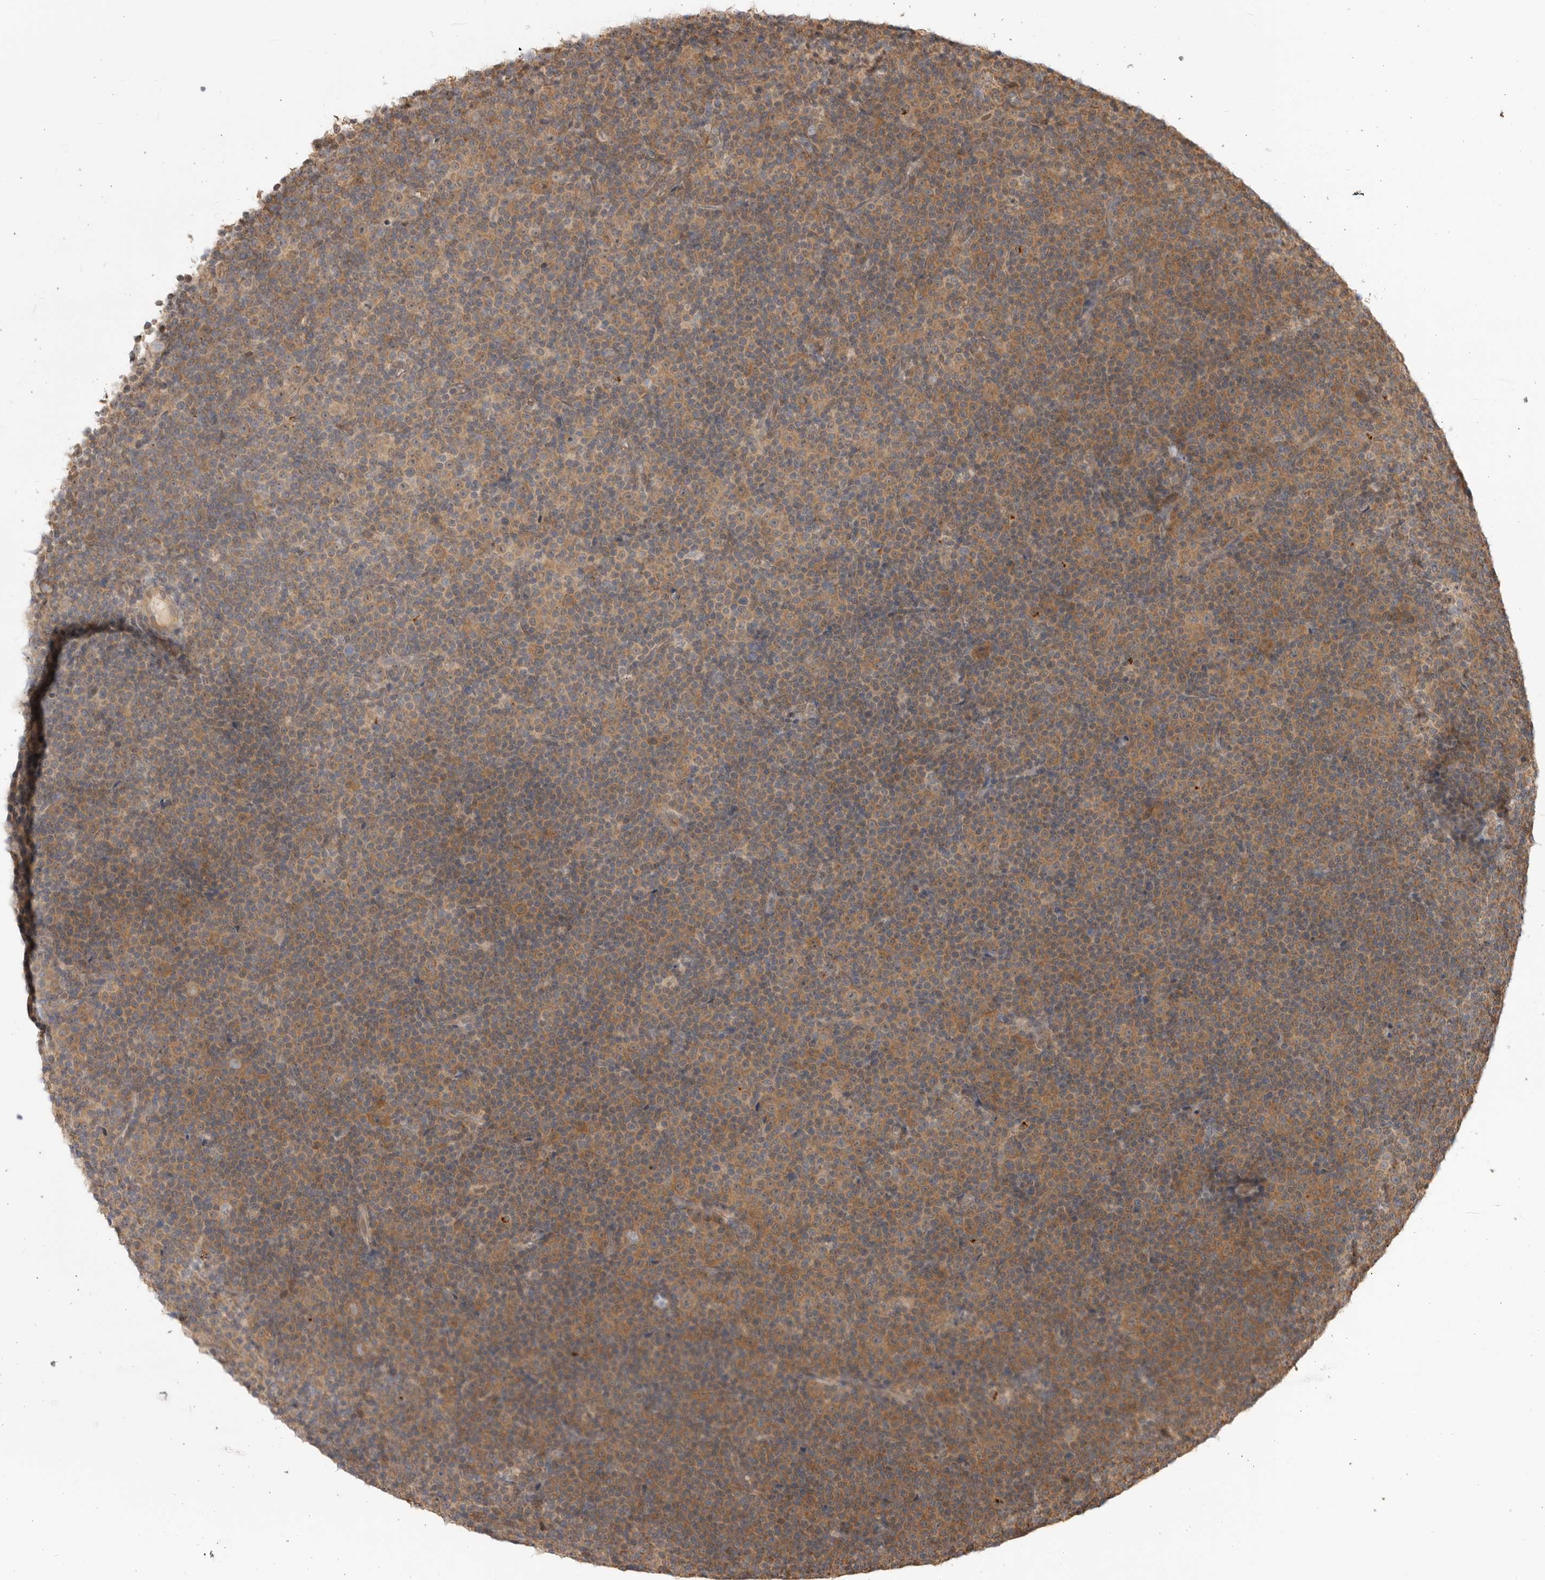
{"staining": {"intensity": "weak", "quantity": ">75%", "location": "cytoplasmic/membranous"}, "tissue": "lymphoma", "cell_type": "Tumor cells", "image_type": "cancer", "snomed": [{"axis": "morphology", "description": "Malignant lymphoma, non-Hodgkin's type, Low grade"}, {"axis": "topography", "description": "Lymph node"}], "caption": "Lymphoma stained for a protein (brown) shows weak cytoplasmic/membranous positive expression in about >75% of tumor cells.", "gene": "DPH7", "patient": {"sex": "female", "age": 67}}